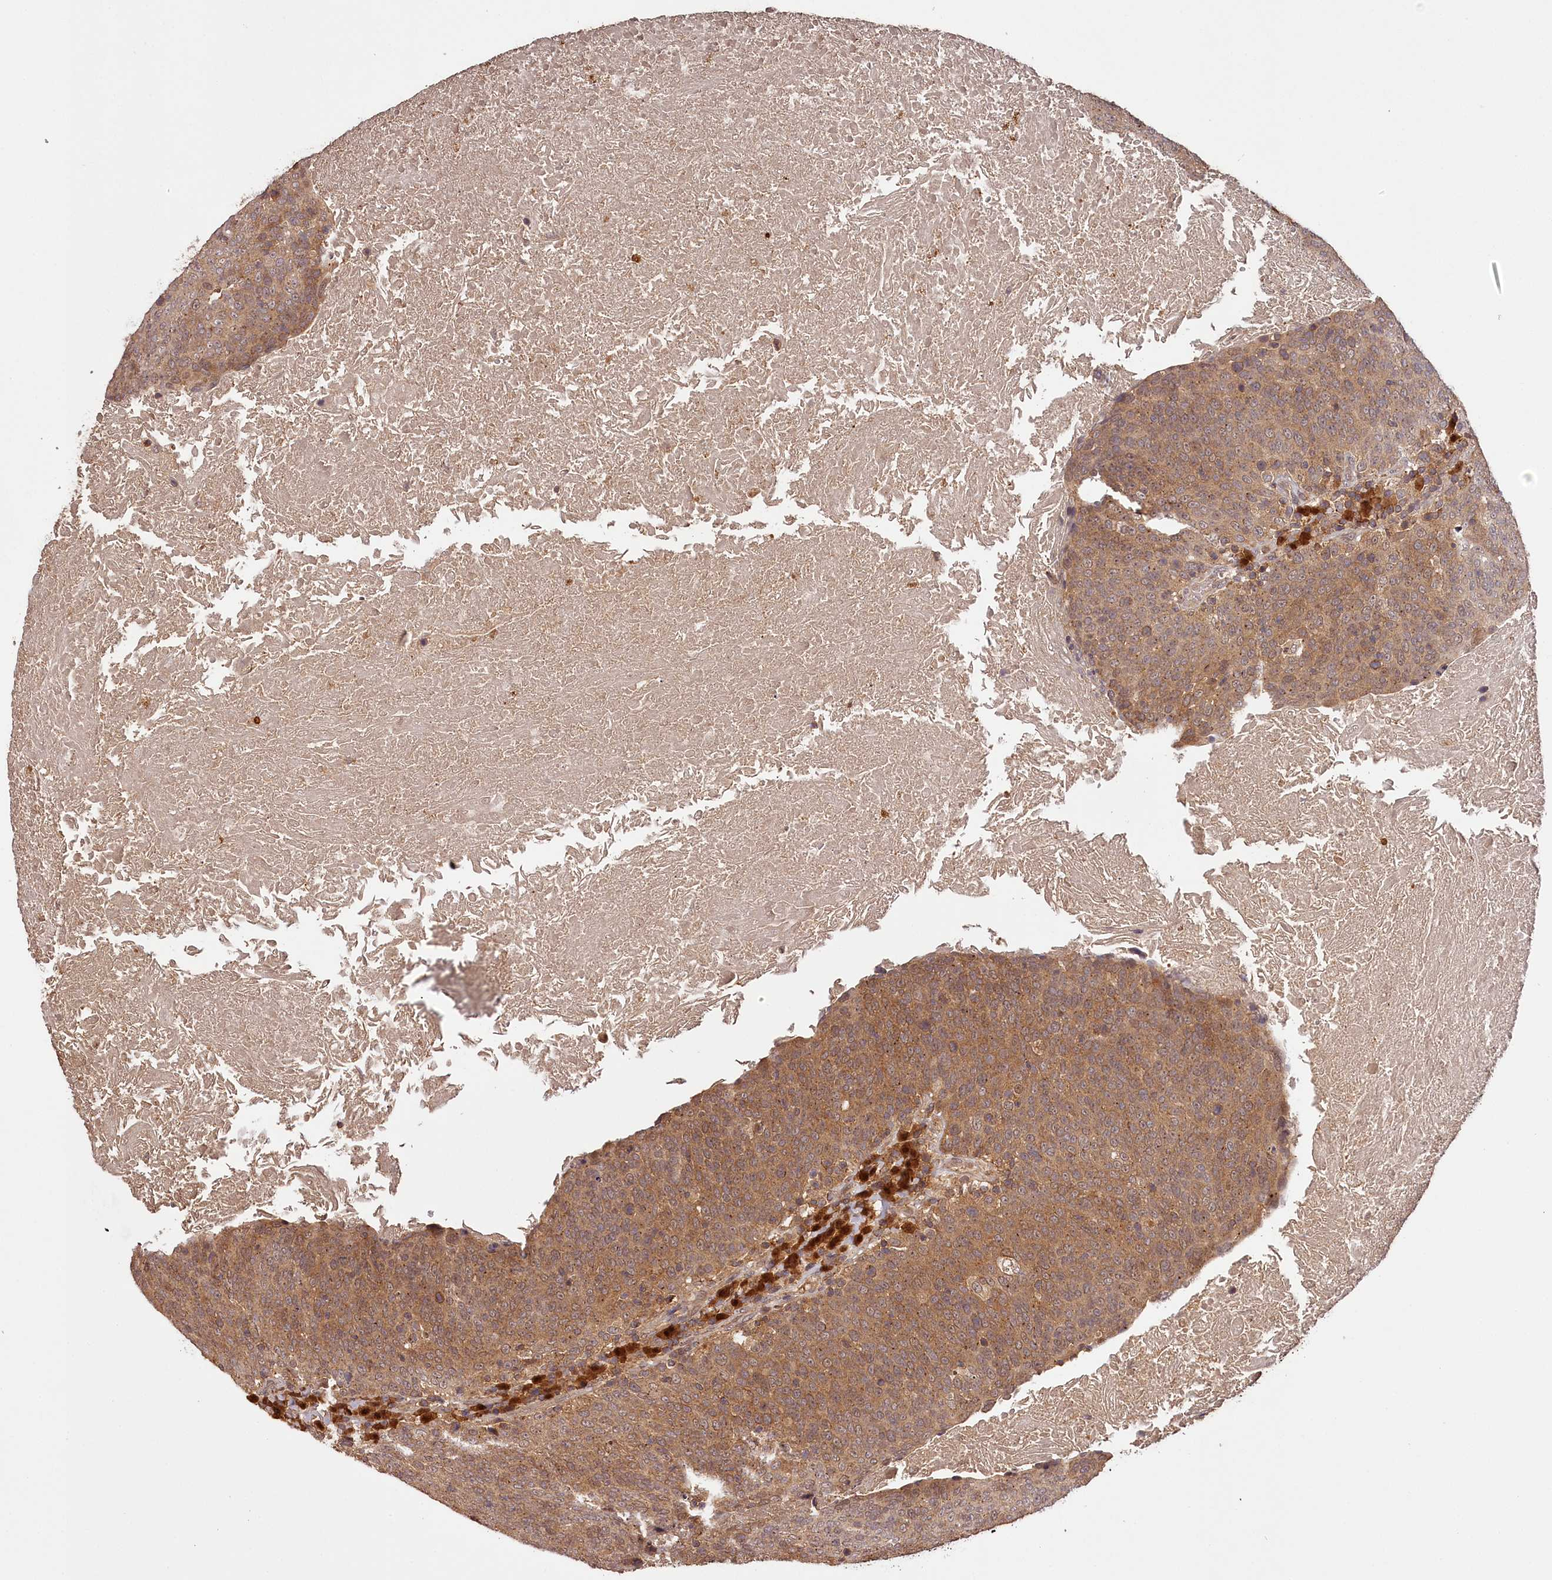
{"staining": {"intensity": "moderate", "quantity": ">75%", "location": "cytoplasmic/membranous"}, "tissue": "head and neck cancer", "cell_type": "Tumor cells", "image_type": "cancer", "snomed": [{"axis": "morphology", "description": "Squamous cell carcinoma, NOS"}, {"axis": "morphology", "description": "Squamous cell carcinoma, metastatic, NOS"}, {"axis": "topography", "description": "Lymph node"}, {"axis": "topography", "description": "Head-Neck"}], "caption": "This image exhibits immunohistochemistry staining of human head and neck squamous cell carcinoma, with medium moderate cytoplasmic/membranous expression in approximately >75% of tumor cells.", "gene": "TTC12", "patient": {"sex": "male", "age": 62}}